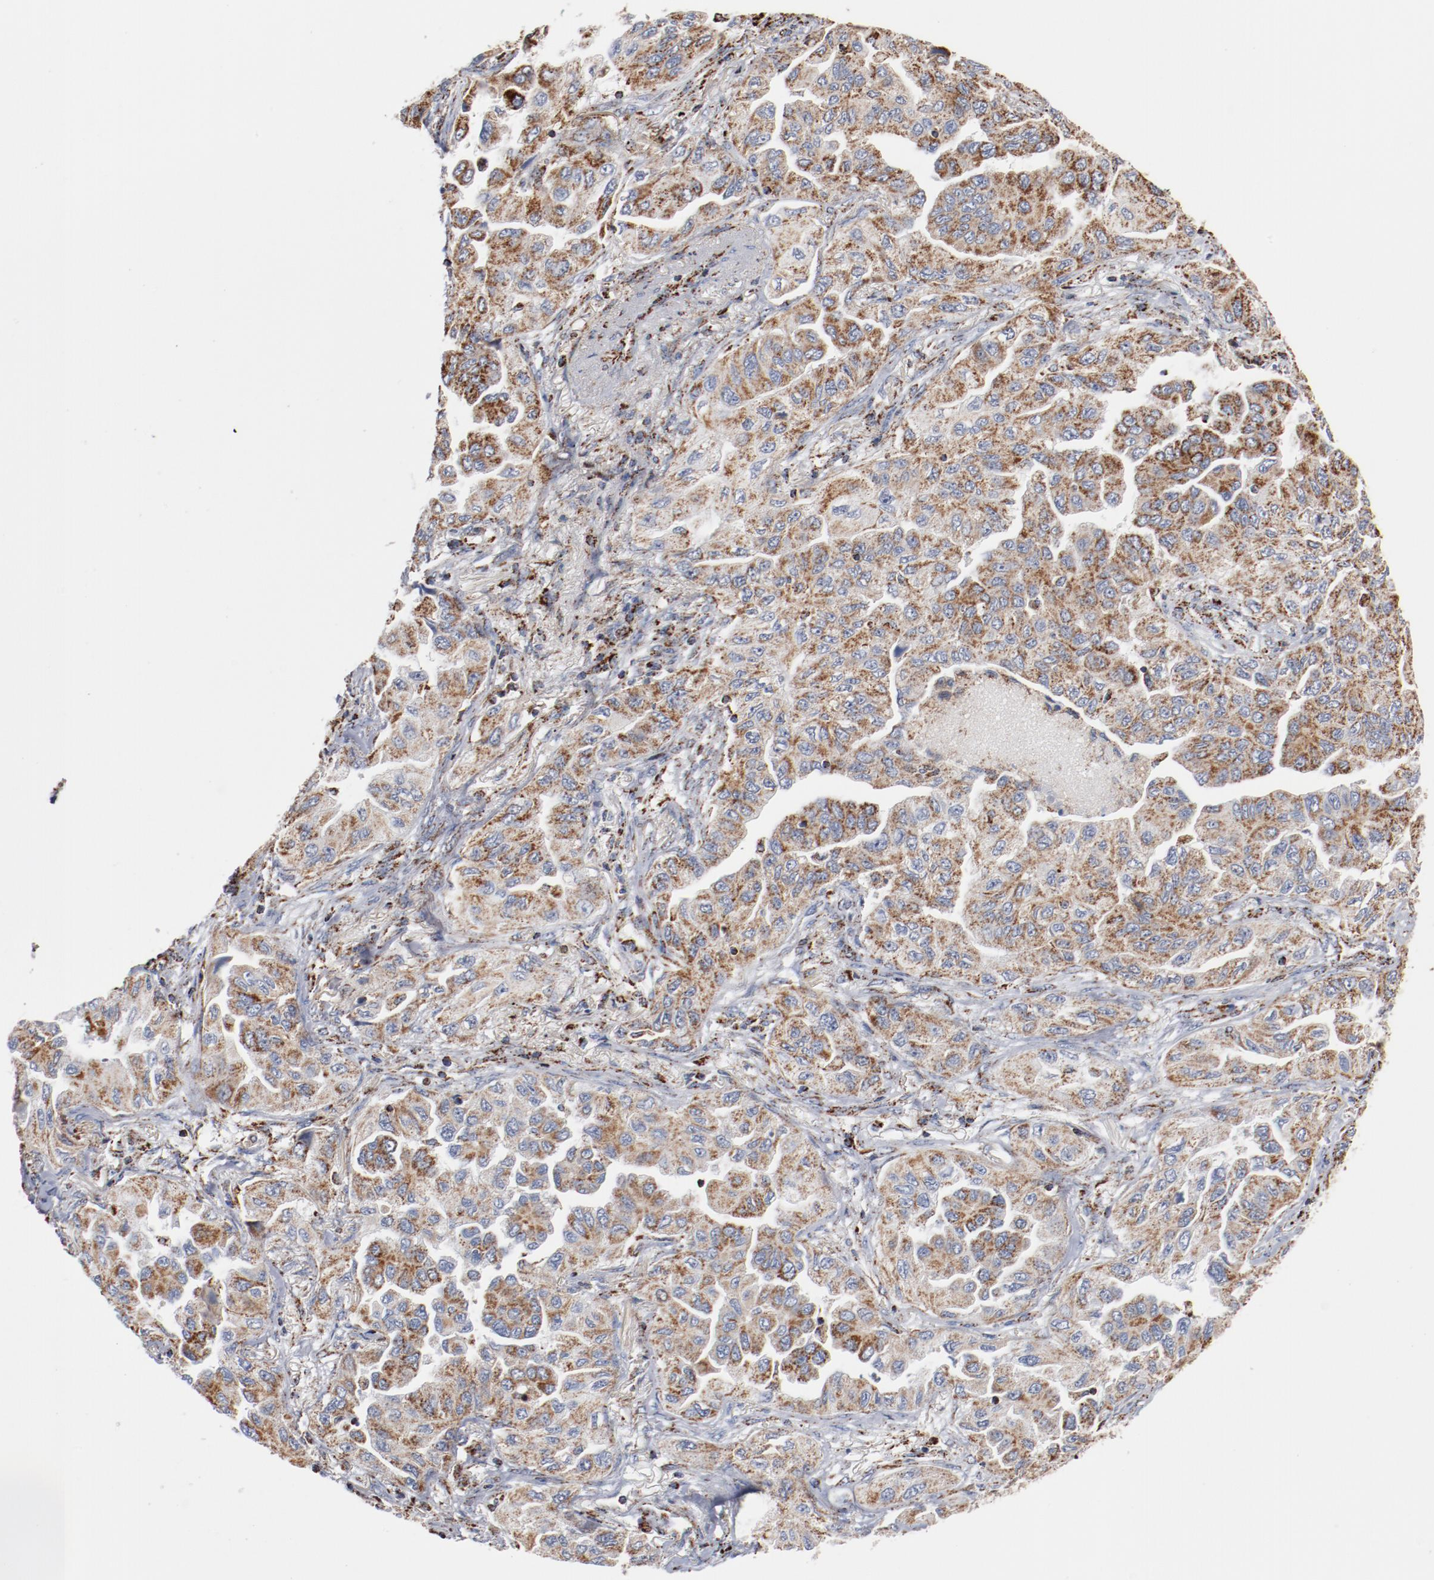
{"staining": {"intensity": "moderate", "quantity": ">75%", "location": "cytoplasmic/membranous"}, "tissue": "lung cancer", "cell_type": "Tumor cells", "image_type": "cancer", "snomed": [{"axis": "morphology", "description": "Adenocarcinoma, NOS"}, {"axis": "topography", "description": "Lung"}], "caption": "This is a histology image of immunohistochemistry staining of lung cancer, which shows moderate expression in the cytoplasmic/membranous of tumor cells.", "gene": "NDUFS4", "patient": {"sex": "female", "age": 65}}